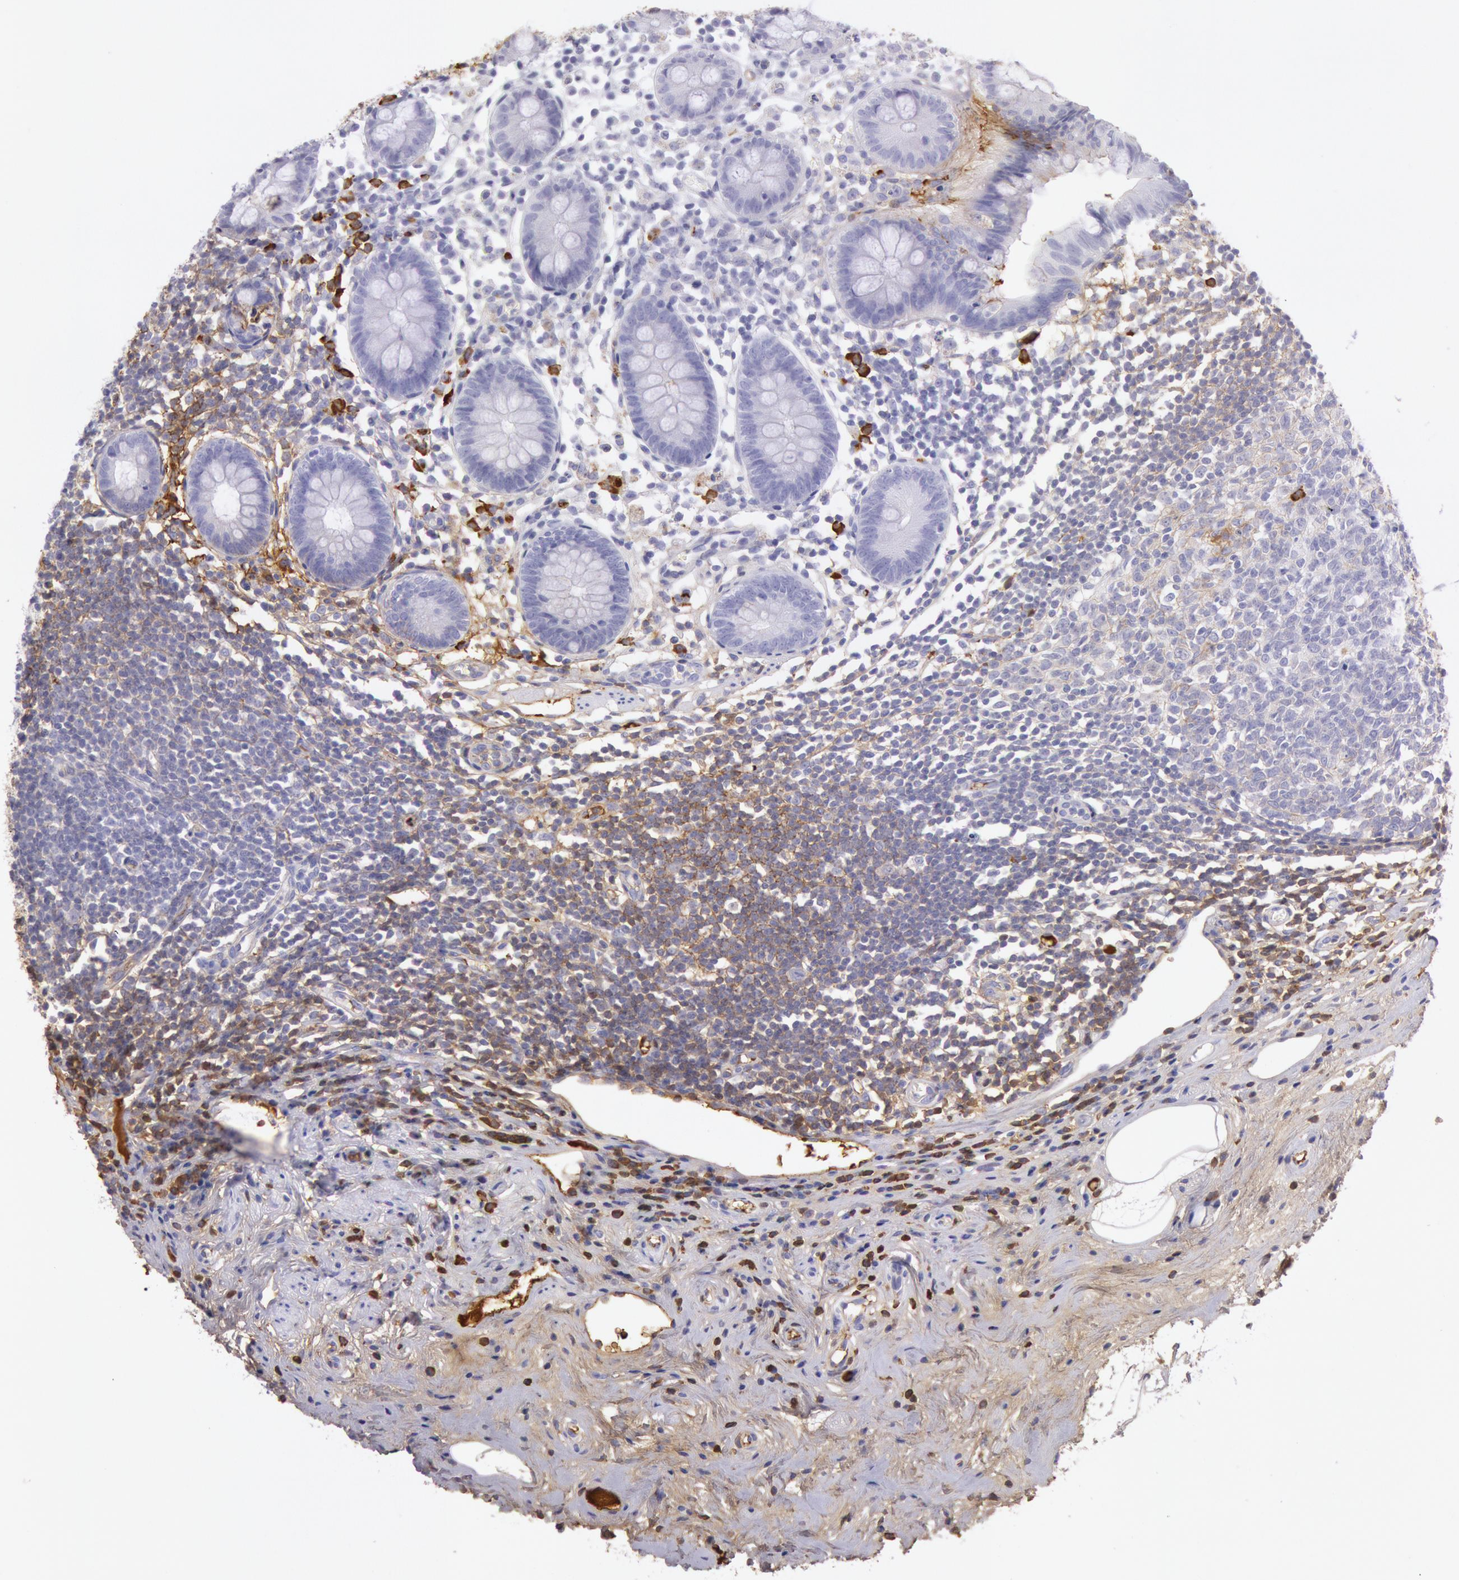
{"staining": {"intensity": "weak", "quantity": "<25%", "location": "cytoplasmic/membranous"}, "tissue": "appendix", "cell_type": "Glandular cells", "image_type": "normal", "snomed": [{"axis": "morphology", "description": "Normal tissue, NOS"}, {"axis": "topography", "description": "Appendix"}], "caption": "High magnification brightfield microscopy of benign appendix stained with DAB (3,3'-diaminobenzidine) (brown) and counterstained with hematoxylin (blue): glandular cells show no significant expression.", "gene": "IGHG1", "patient": {"sex": "male", "age": 38}}